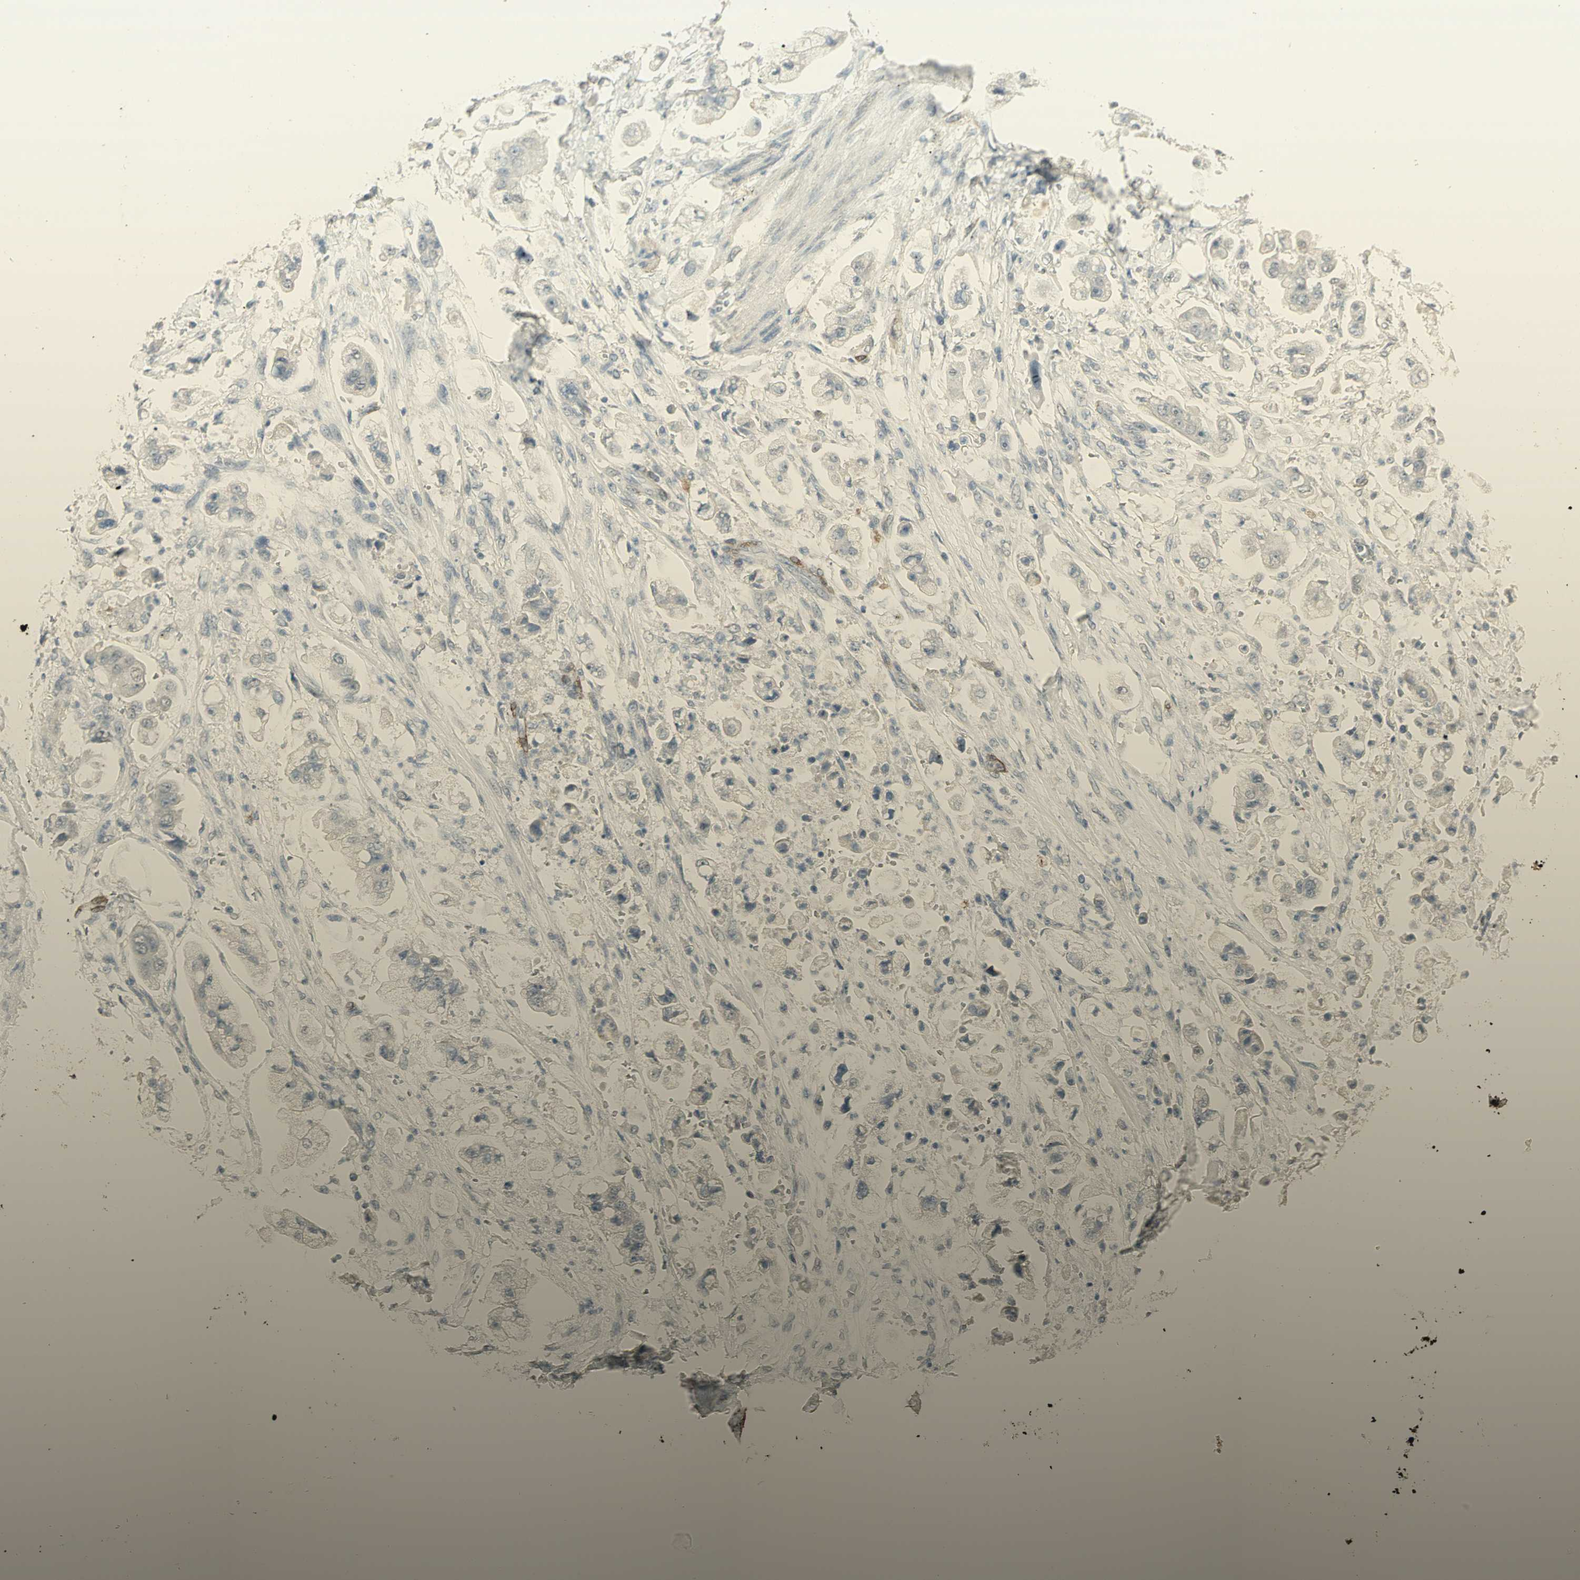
{"staining": {"intensity": "negative", "quantity": "none", "location": "none"}, "tissue": "stomach cancer", "cell_type": "Tumor cells", "image_type": "cancer", "snomed": [{"axis": "morphology", "description": "Adenocarcinoma, NOS"}, {"axis": "topography", "description": "Stomach"}], "caption": "This is an immunohistochemistry image of stomach adenocarcinoma. There is no positivity in tumor cells.", "gene": "MUC3A", "patient": {"sex": "male", "age": 62}}